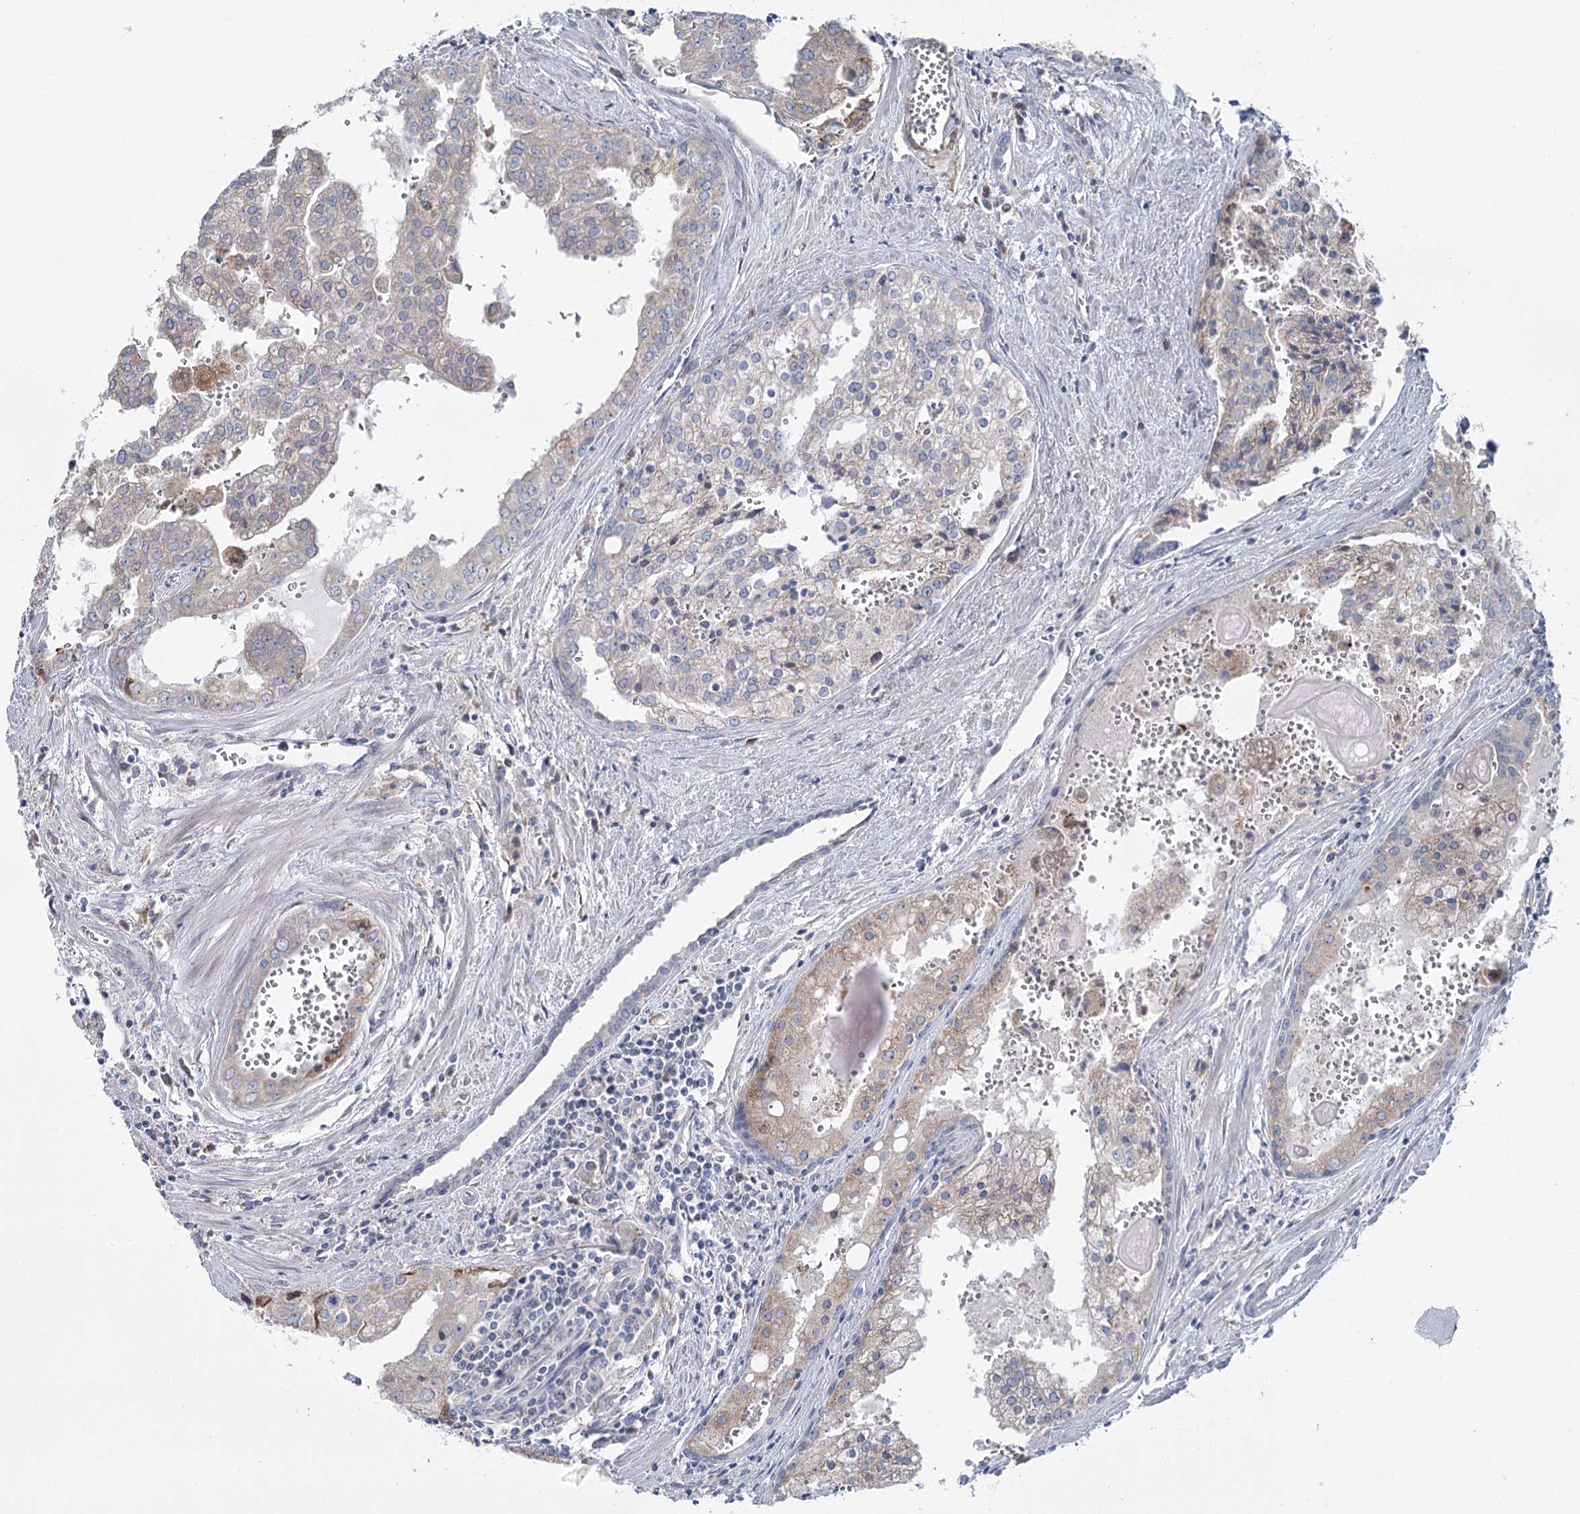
{"staining": {"intensity": "weak", "quantity": "25%-75%", "location": "cytoplasmic/membranous"}, "tissue": "prostate cancer", "cell_type": "Tumor cells", "image_type": "cancer", "snomed": [{"axis": "morphology", "description": "Adenocarcinoma, High grade"}, {"axis": "topography", "description": "Prostate"}], "caption": "Tumor cells demonstrate low levels of weak cytoplasmic/membranous expression in about 25%-75% of cells in prostate cancer (adenocarcinoma (high-grade)). (DAB = brown stain, brightfield microscopy at high magnification).", "gene": "CPLANE1", "patient": {"sex": "male", "age": 68}}